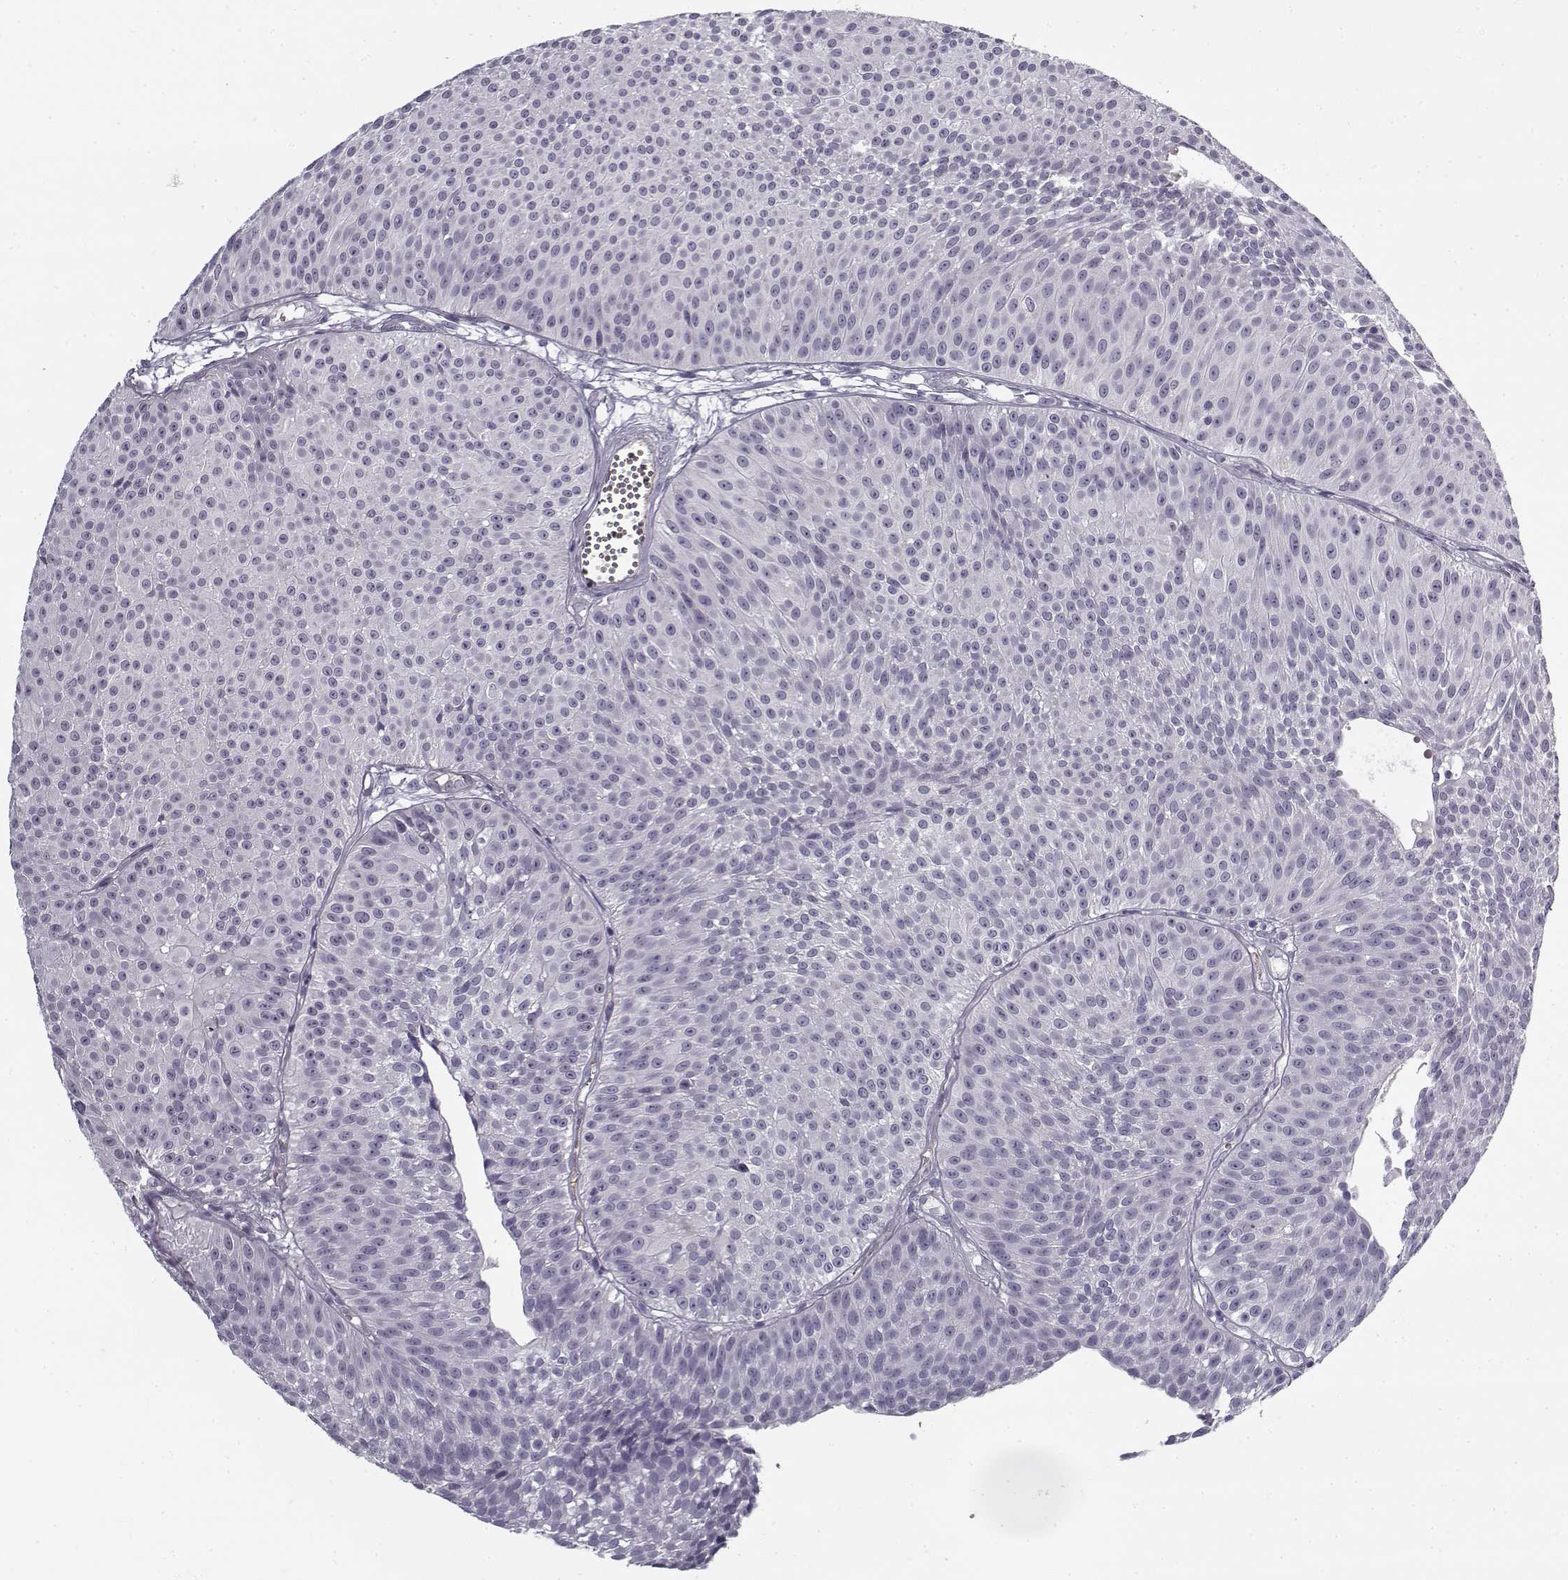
{"staining": {"intensity": "negative", "quantity": "none", "location": "none"}, "tissue": "urothelial cancer", "cell_type": "Tumor cells", "image_type": "cancer", "snomed": [{"axis": "morphology", "description": "Urothelial carcinoma, Low grade"}, {"axis": "topography", "description": "Urinary bladder"}], "caption": "Urothelial carcinoma (low-grade) stained for a protein using immunohistochemistry shows no expression tumor cells.", "gene": "SNCA", "patient": {"sex": "male", "age": 63}}